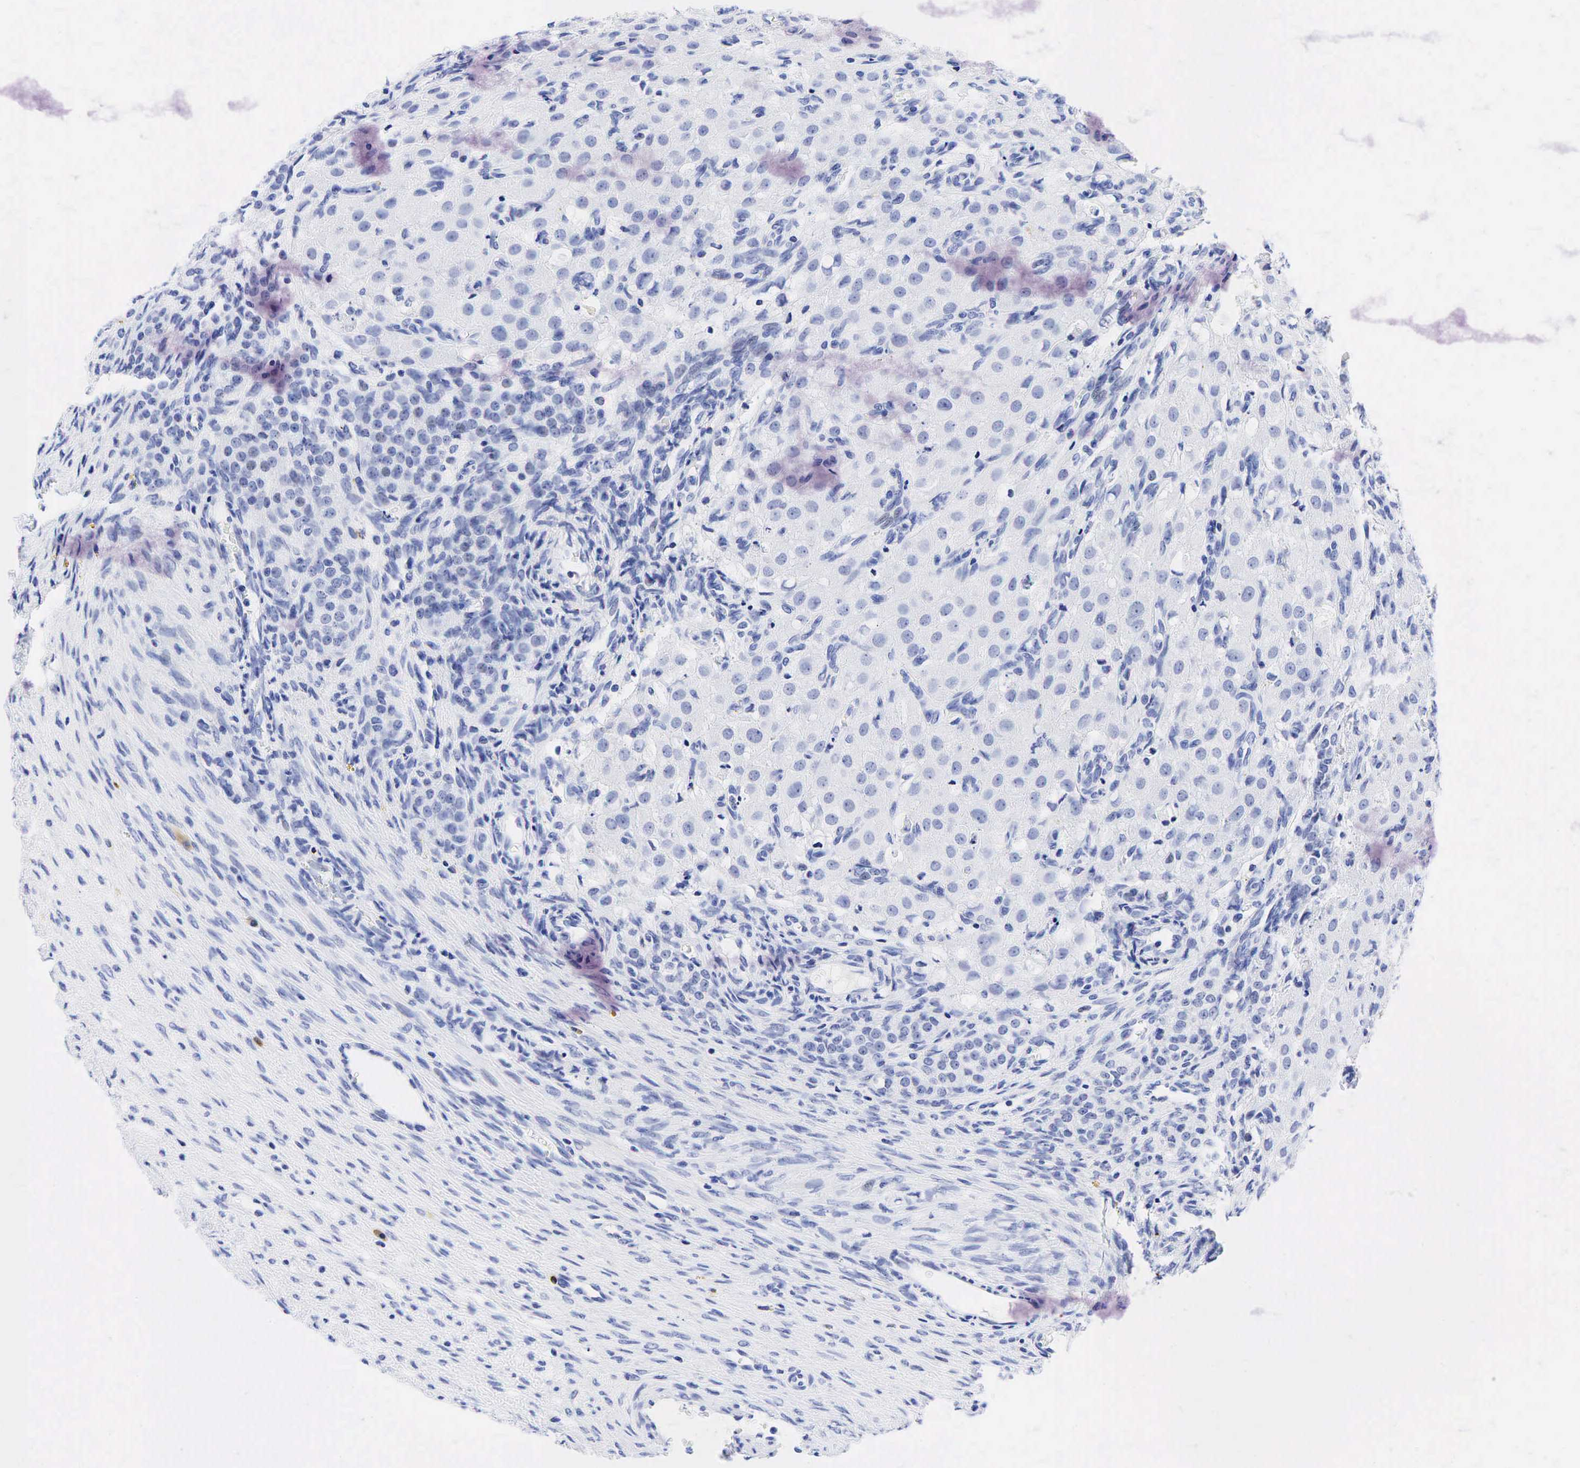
{"staining": {"intensity": "negative", "quantity": "none", "location": "none"}, "tissue": "ovary", "cell_type": "Follicle cells", "image_type": "normal", "snomed": [{"axis": "morphology", "description": "Normal tissue, NOS"}, {"axis": "topography", "description": "Ovary"}], "caption": "The micrograph reveals no significant expression in follicle cells of ovary.", "gene": "CD79A", "patient": {"sex": "female", "age": 32}}